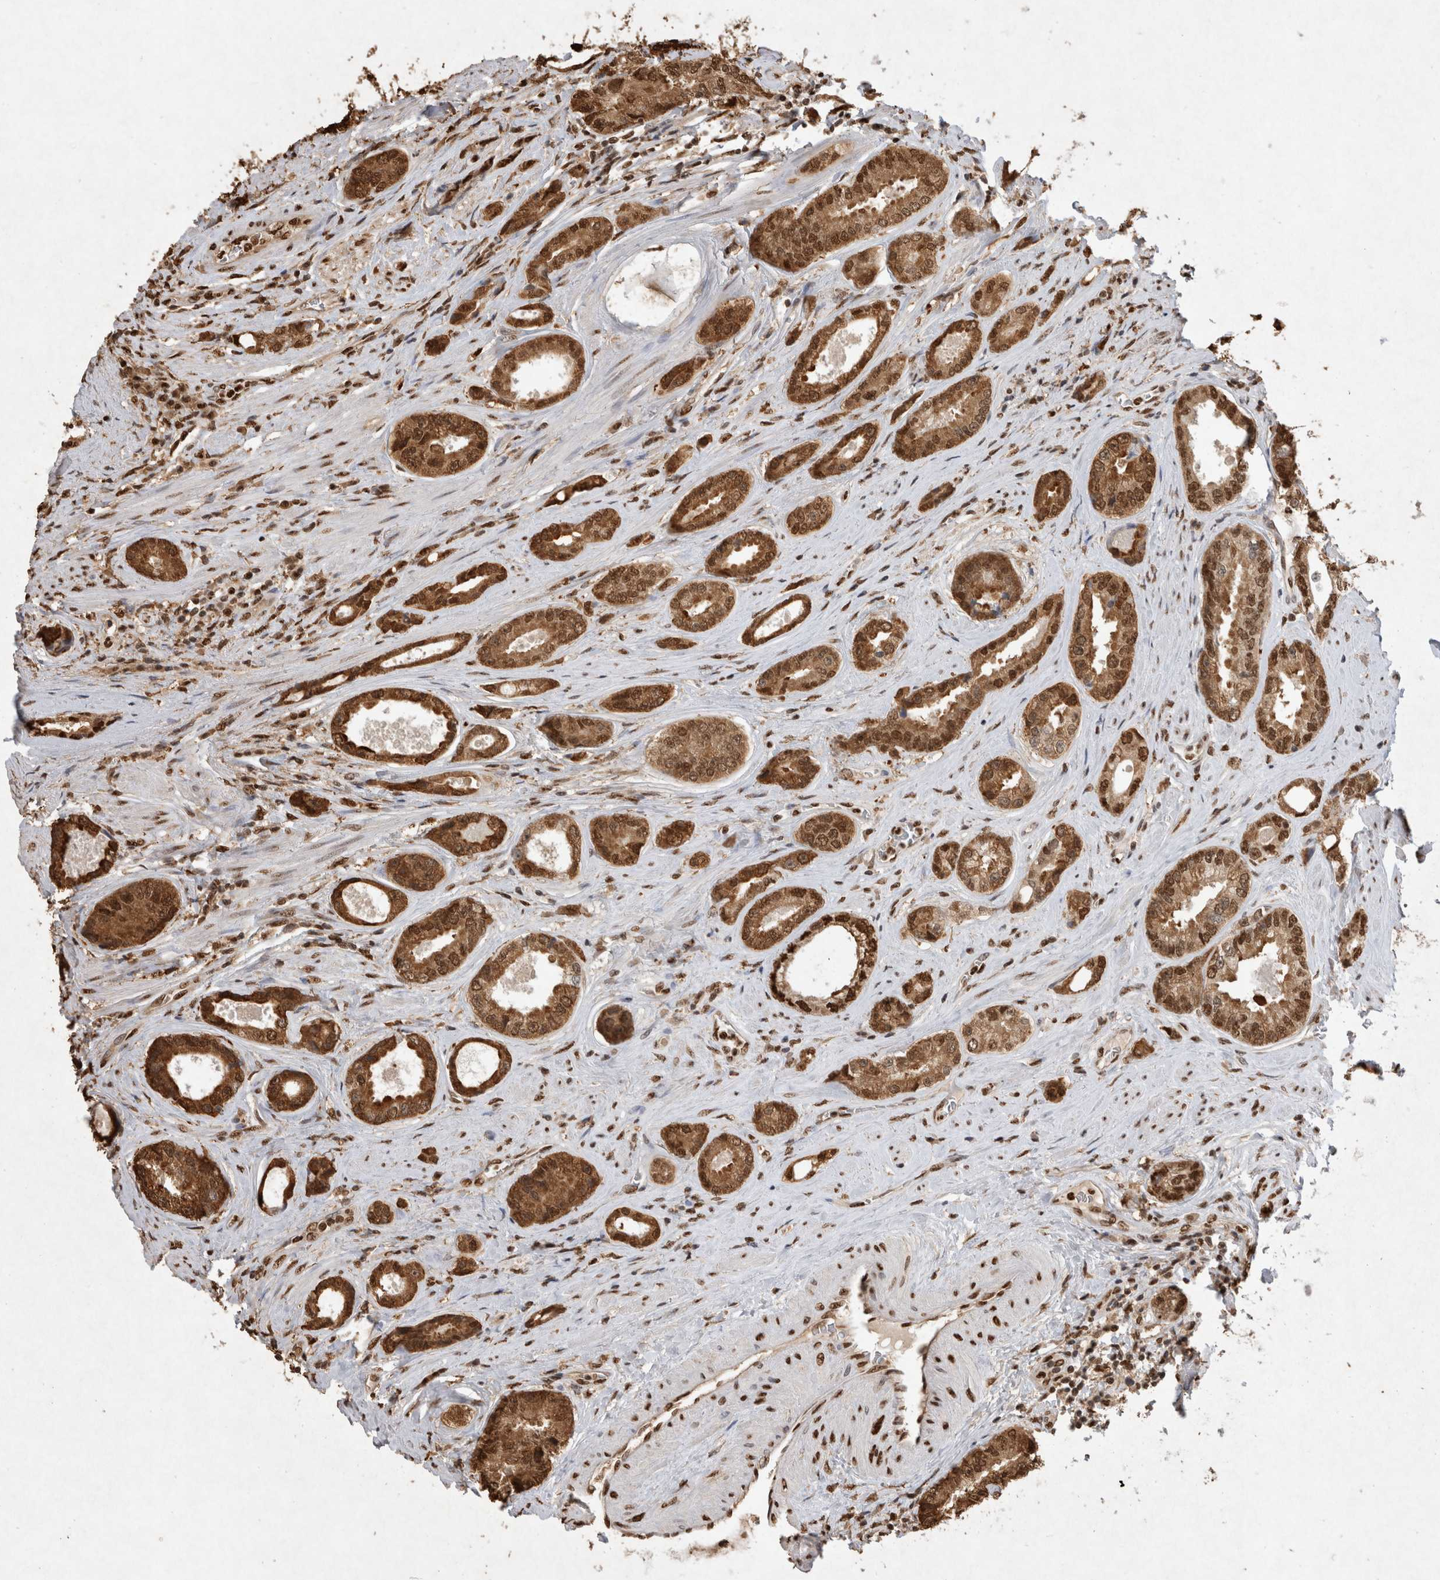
{"staining": {"intensity": "strong", "quantity": ">75%", "location": "cytoplasmic/membranous,nuclear"}, "tissue": "prostate cancer", "cell_type": "Tumor cells", "image_type": "cancer", "snomed": [{"axis": "morphology", "description": "Adenocarcinoma, High grade"}, {"axis": "topography", "description": "Prostate"}], "caption": "The immunohistochemical stain shows strong cytoplasmic/membranous and nuclear staining in tumor cells of prostate high-grade adenocarcinoma tissue. (DAB IHC with brightfield microscopy, high magnification).", "gene": "HDGF", "patient": {"sex": "male", "age": 61}}